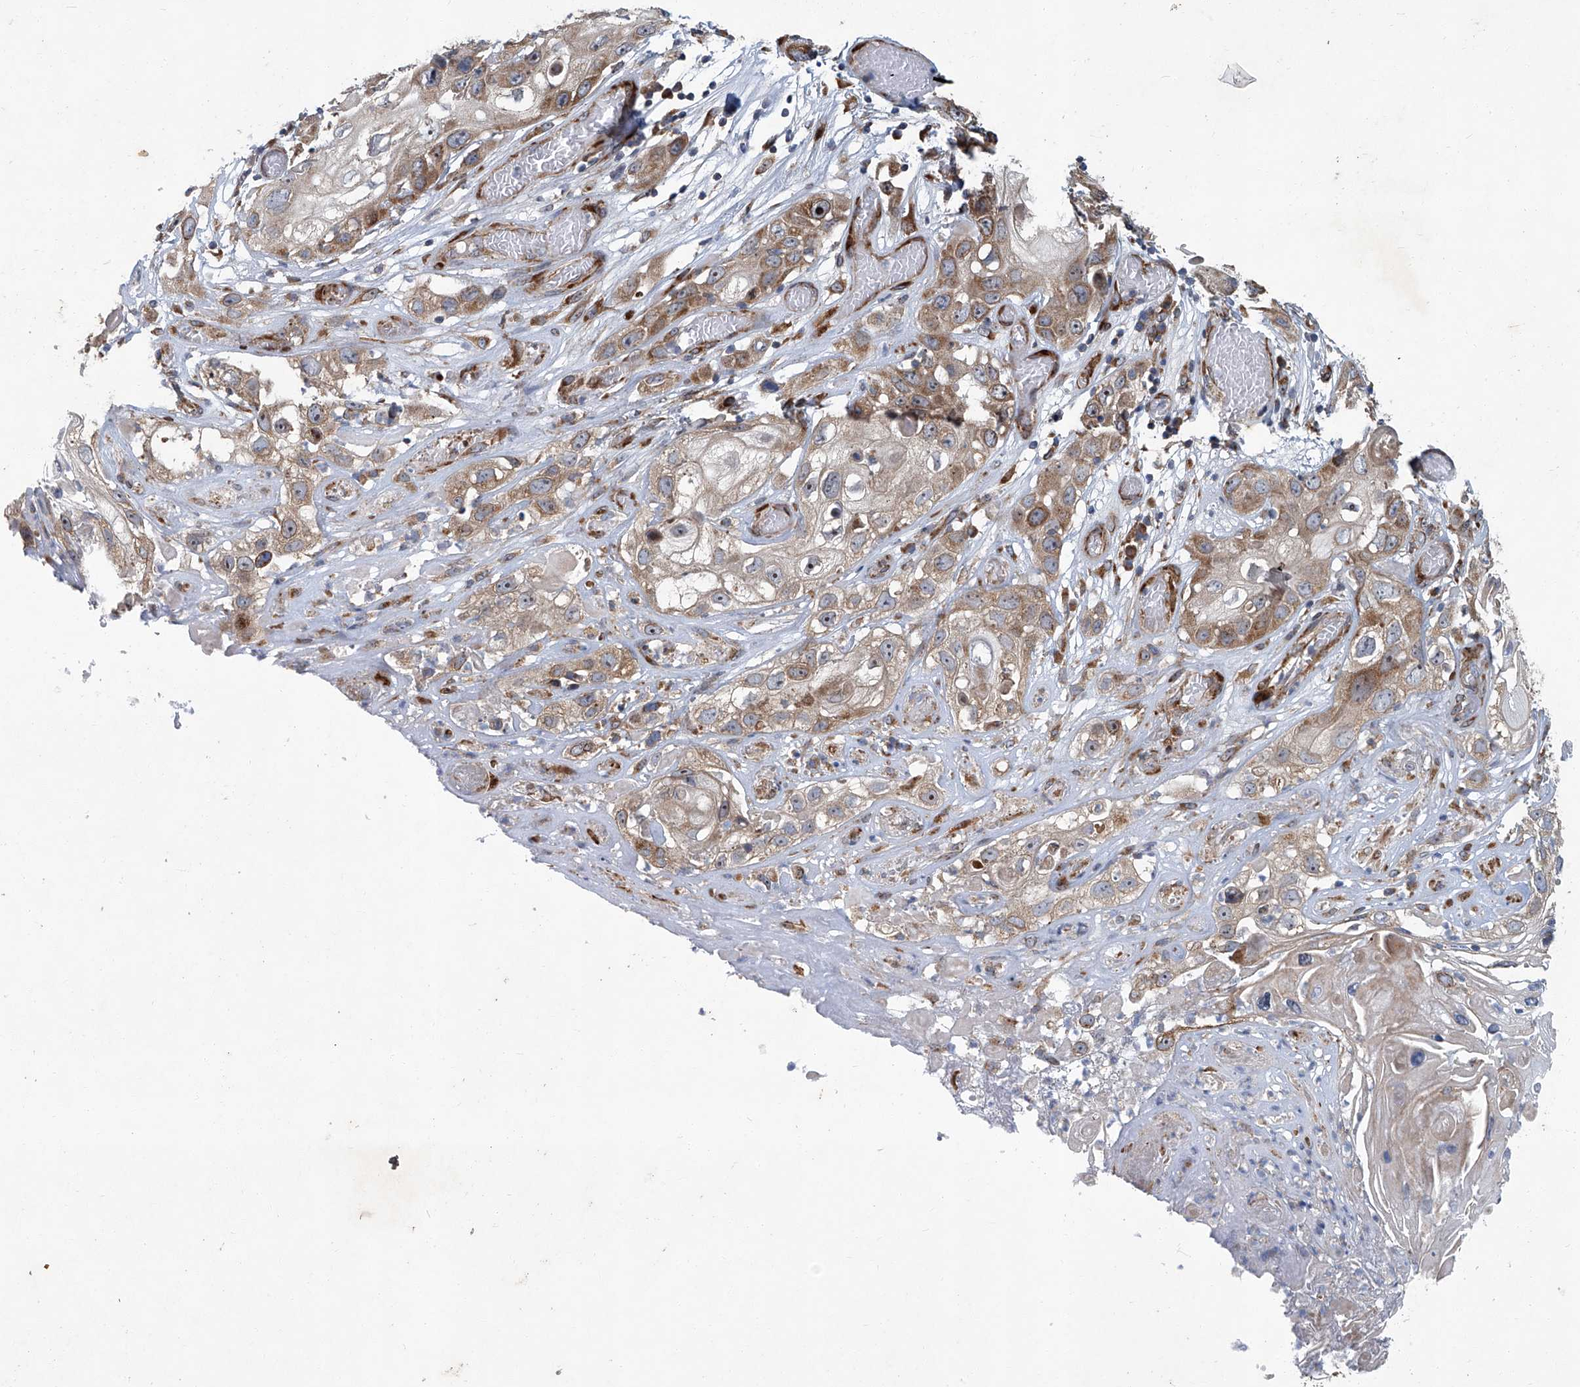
{"staining": {"intensity": "moderate", "quantity": ">75%", "location": "cytoplasmic/membranous,nuclear"}, "tissue": "skin cancer", "cell_type": "Tumor cells", "image_type": "cancer", "snomed": [{"axis": "morphology", "description": "Squamous cell carcinoma, NOS"}, {"axis": "topography", "description": "Skin"}], "caption": "Brown immunohistochemical staining in squamous cell carcinoma (skin) reveals moderate cytoplasmic/membranous and nuclear staining in approximately >75% of tumor cells. (IHC, brightfield microscopy, high magnification).", "gene": "GPR132", "patient": {"sex": "male", "age": 55}}